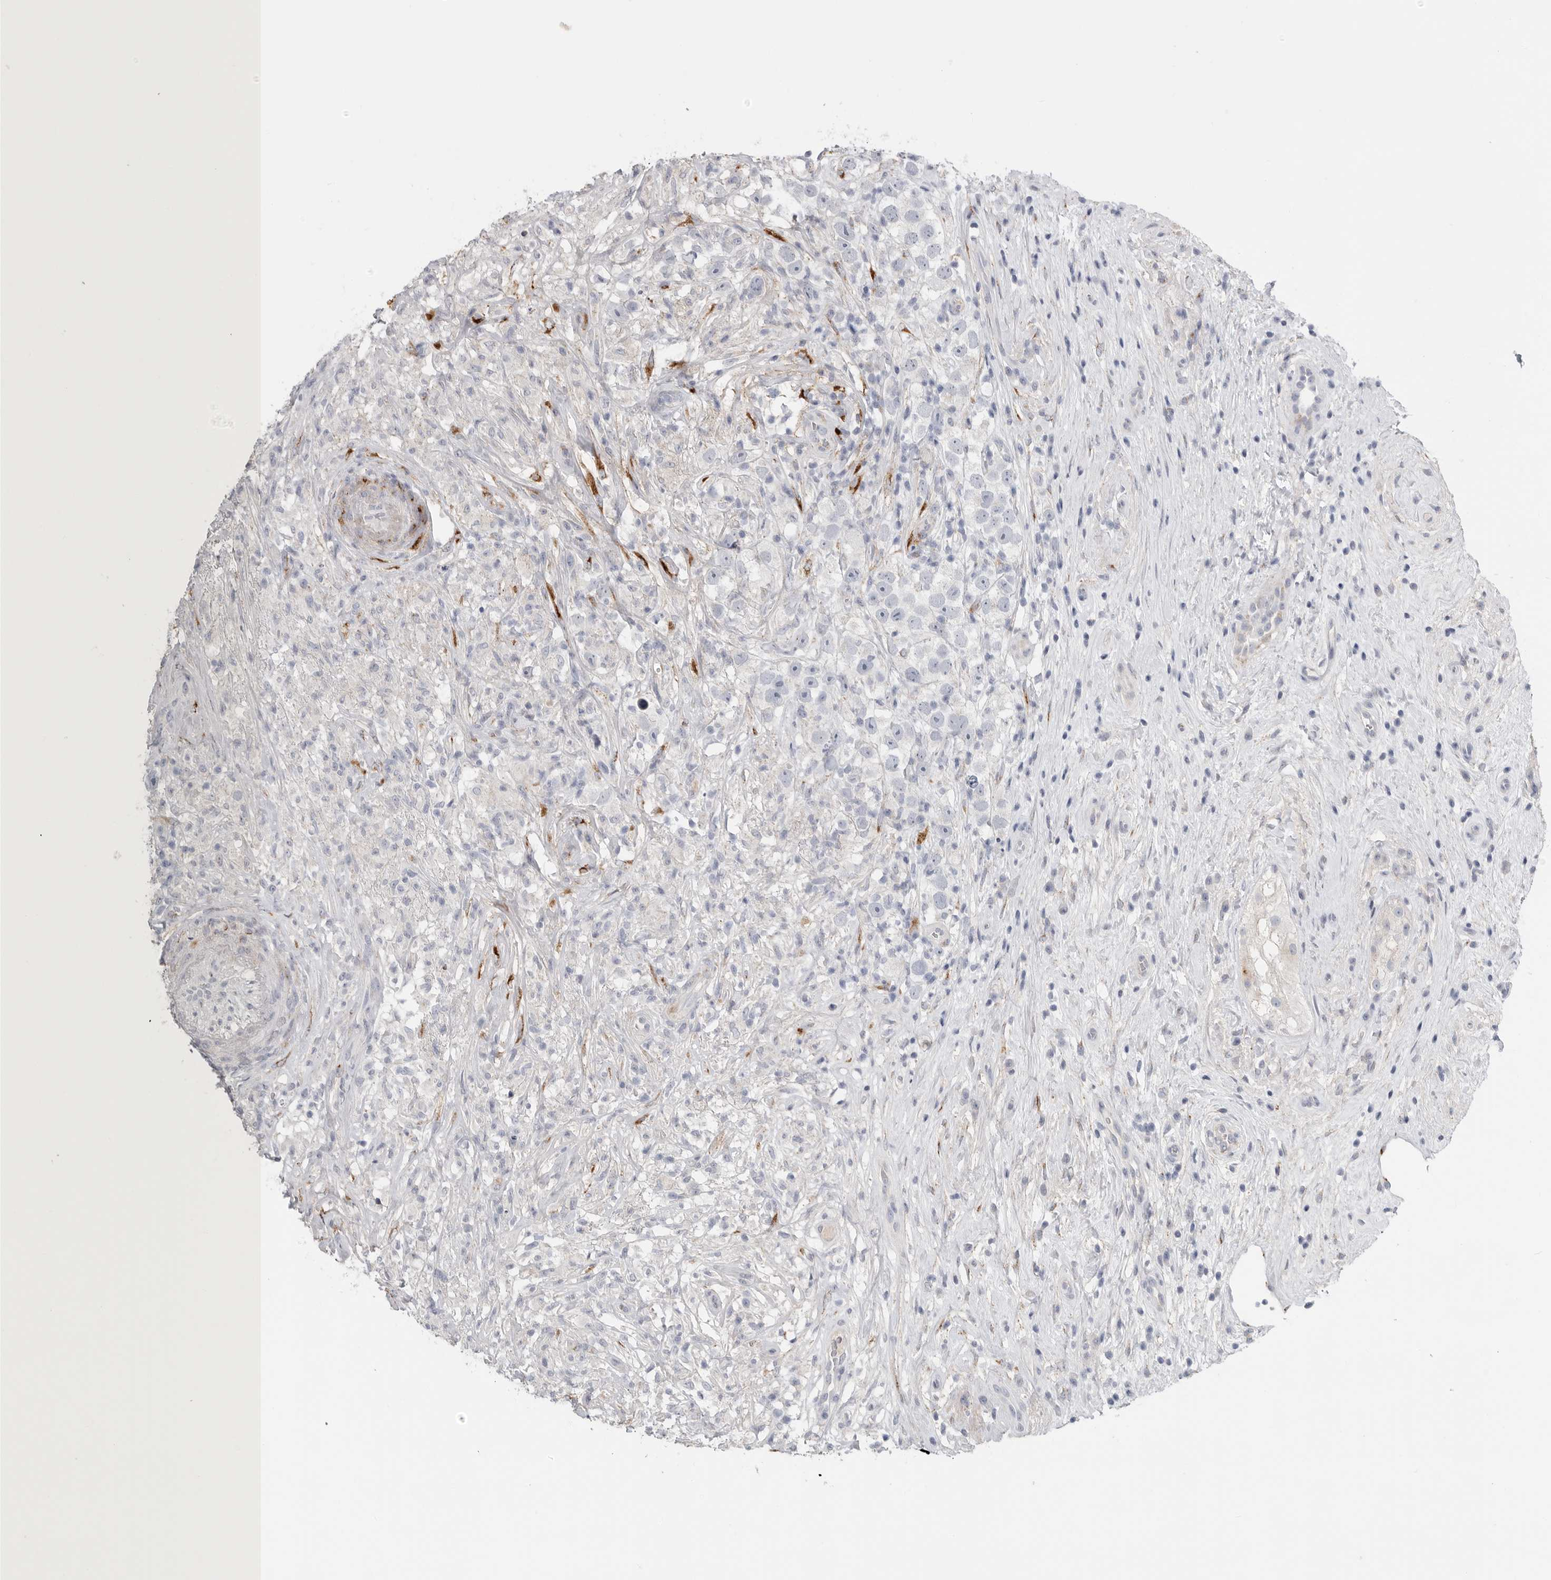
{"staining": {"intensity": "moderate", "quantity": "<25%", "location": "cytoplasmic/membranous"}, "tissue": "testis cancer", "cell_type": "Tumor cells", "image_type": "cancer", "snomed": [{"axis": "morphology", "description": "Seminoma, NOS"}, {"axis": "topography", "description": "Testis"}], "caption": "DAB (3,3'-diaminobenzidine) immunohistochemical staining of testis cancer exhibits moderate cytoplasmic/membranous protein staining in approximately <25% of tumor cells.", "gene": "TIMP1", "patient": {"sex": "male", "age": 49}}